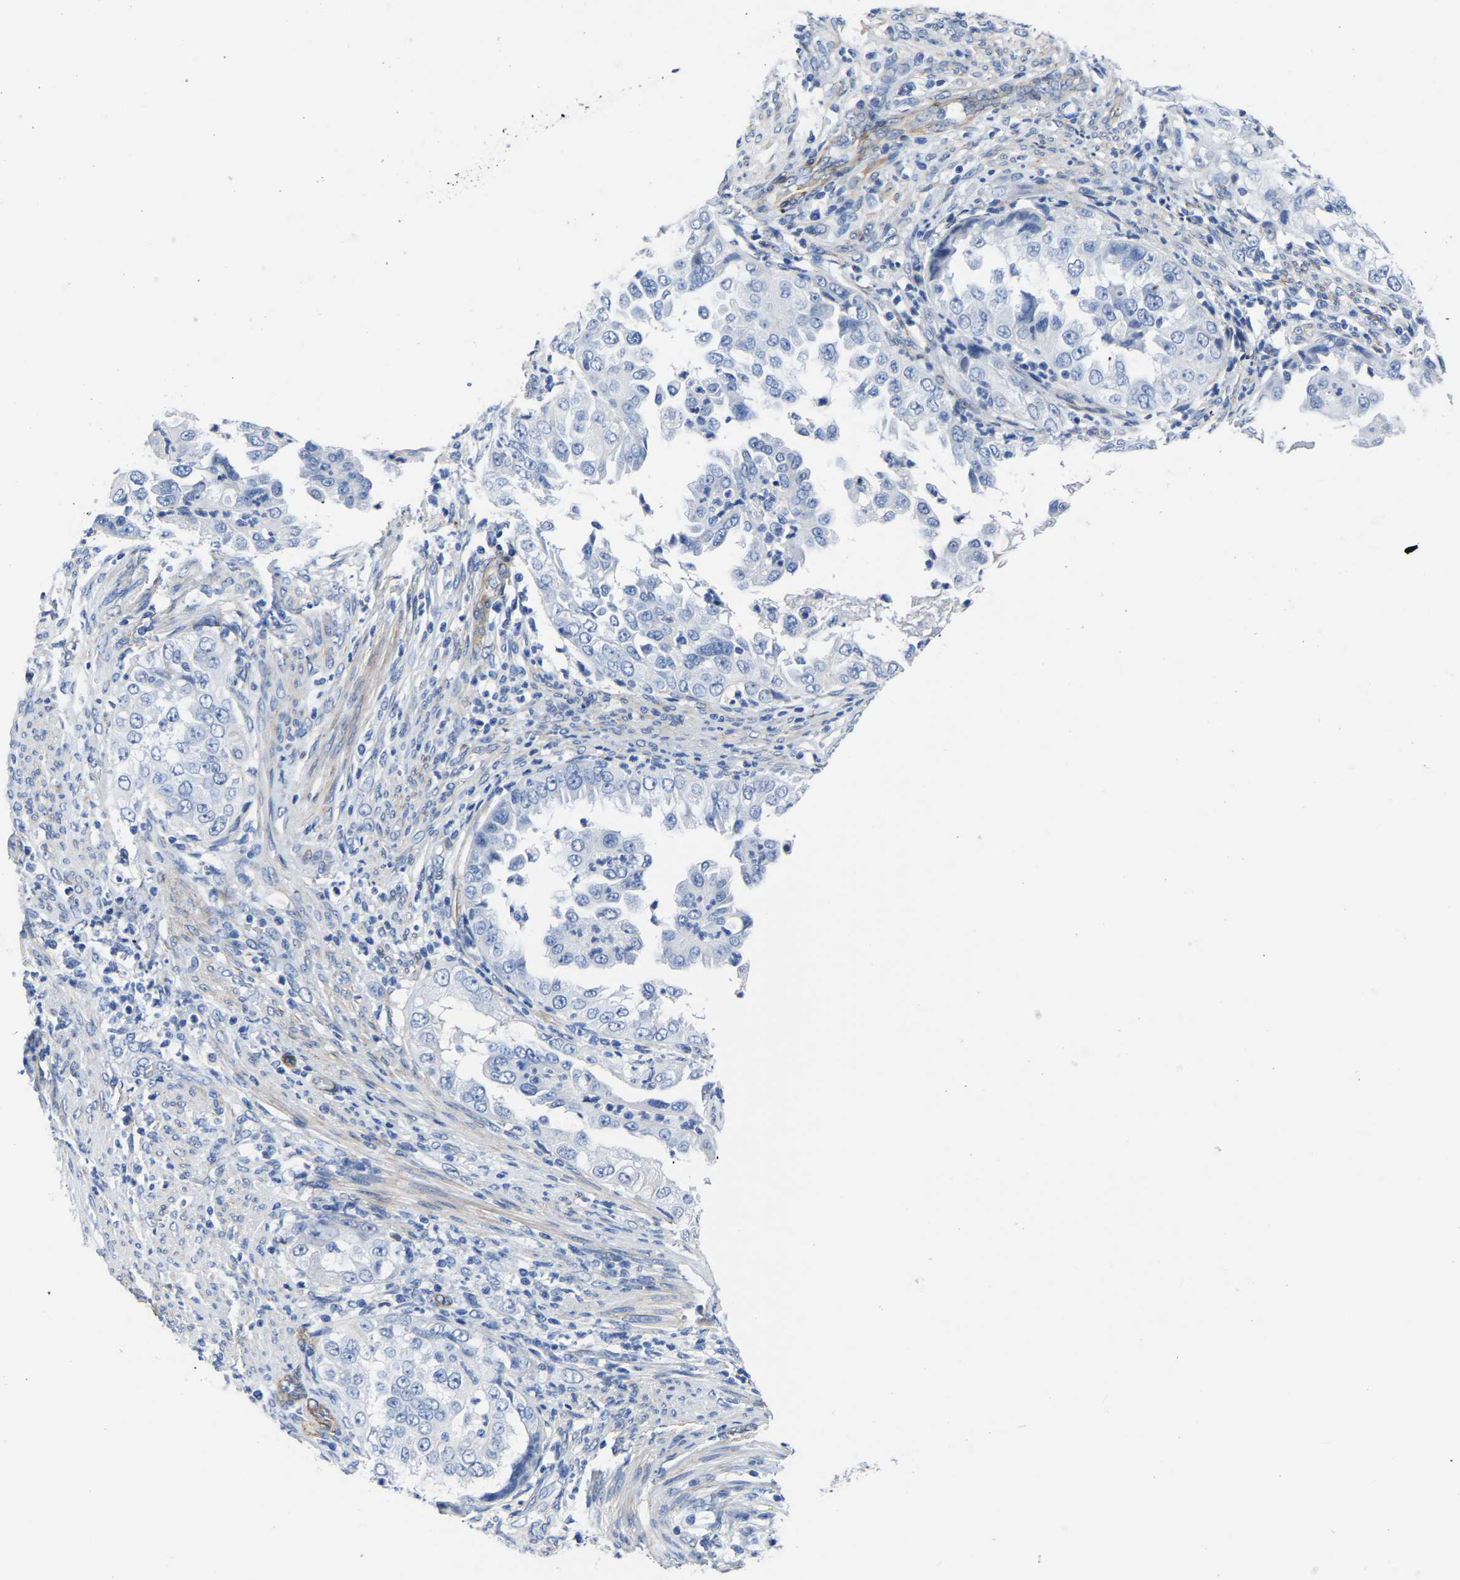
{"staining": {"intensity": "negative", "quantity": "none", "location": "none"}, "tissue": "endometrial cancer", "cell_type": "Tumor cells", "image_type": "cancer", "snomed": [{"axis": "morphology", "description": "Adenocarcinoma, NOS"}, {"axis": "topography", "description": "Endometrium"}], "caption": "Protein analysis of endometrial cancer (adenocarcinoma) demonstrates no significant staining in tumor cells.", "gene": "SLC45A3", "patient": {"sex": "female", "age": 85}}